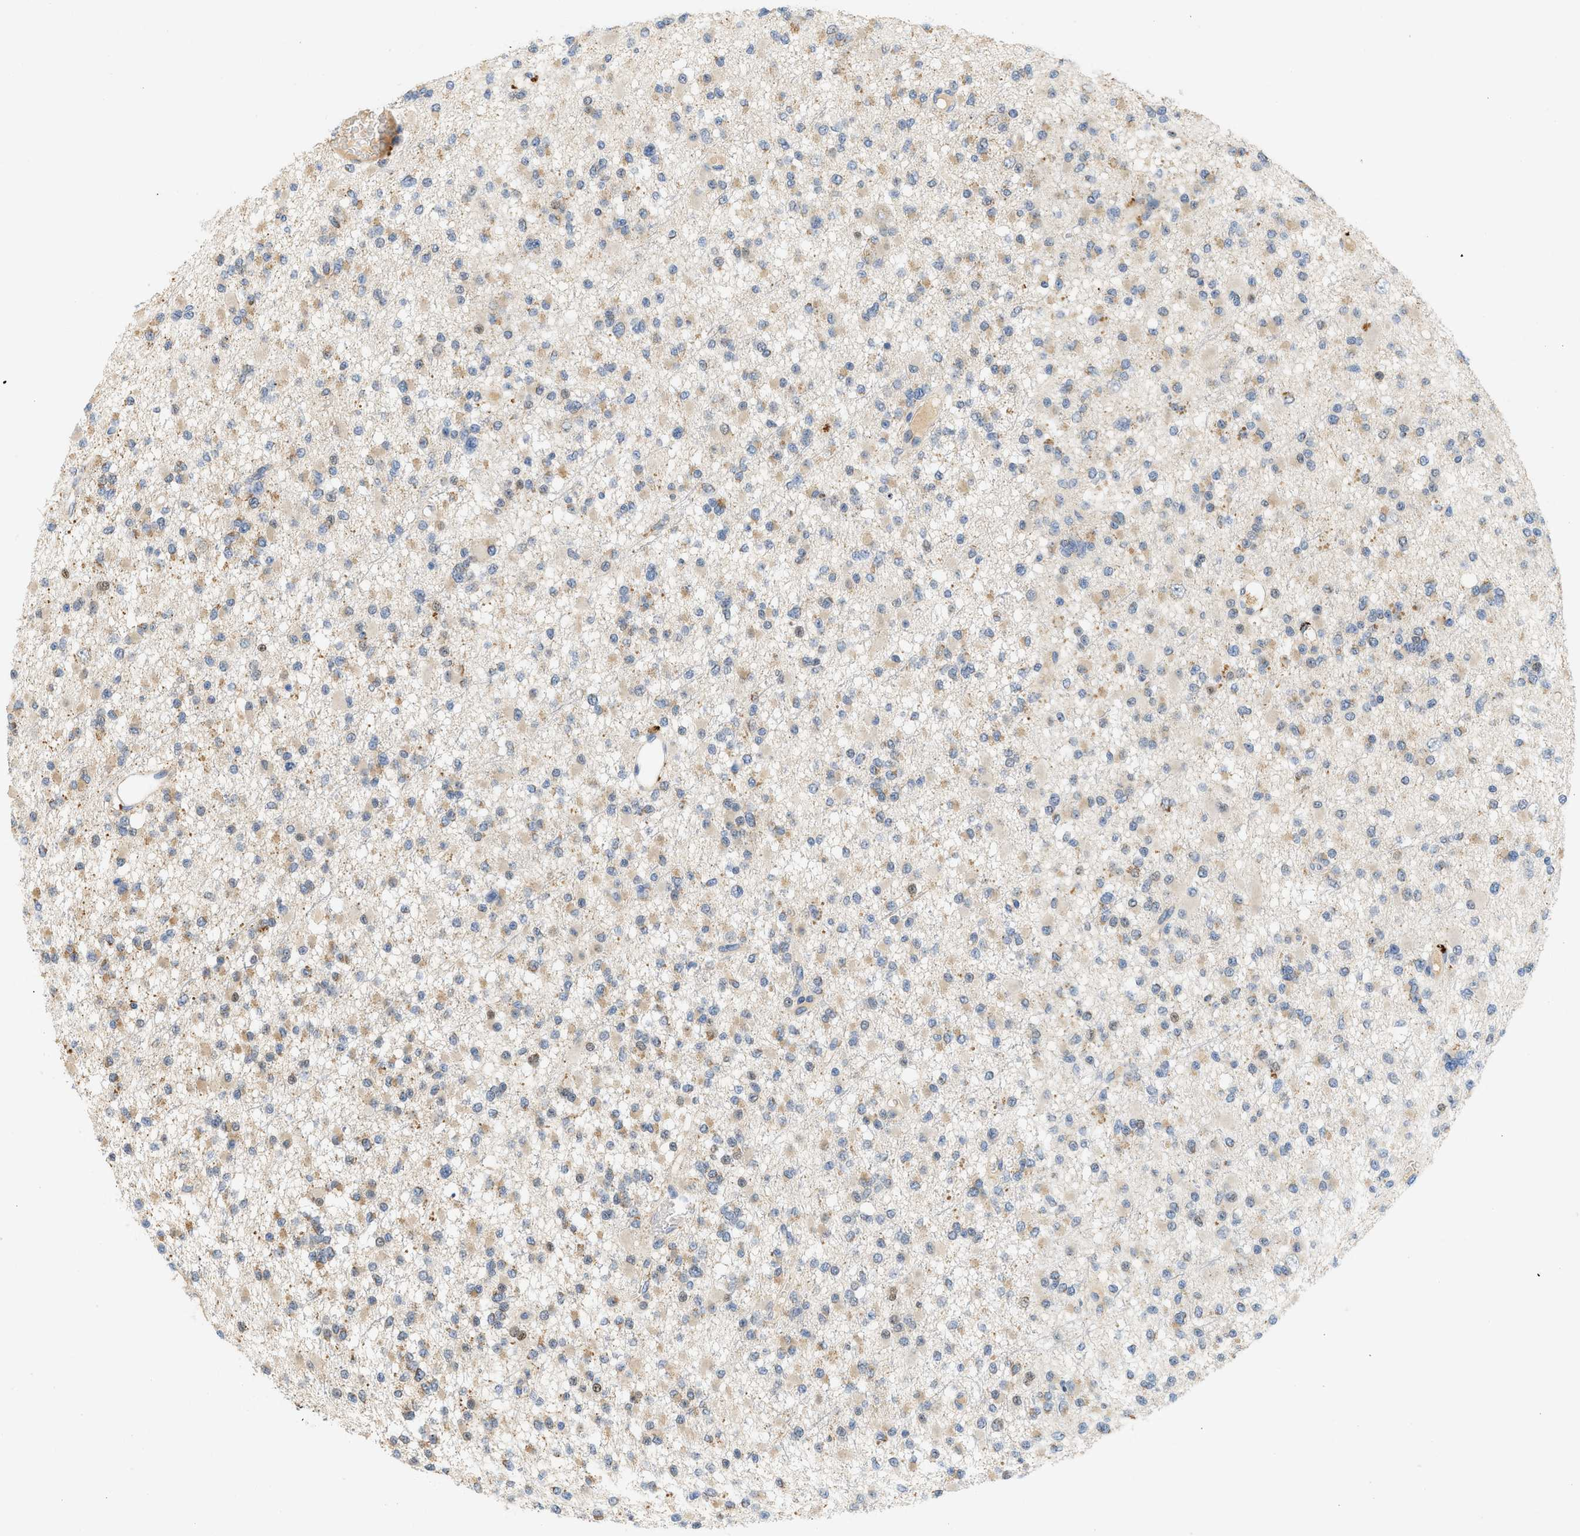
{"staining": {"intensity": "weak", "quantity": "25%-75%", "location": "cytoplasmic/membranous"}, "tissue": "glioma", "cell_type": "Tumor cells", "image_type": "cancer", "snomed": [{"axis": "morphology", "description": "Glioma, malignant, Low grade"}, {"axis": "topography", "description": "Brain"}], "caption": "IHC histopathology image of neoplastic tissue: malignant glioma (low-grade) stained using IHC shows low levels of weak protein expression localized specifically in the cytoplasmic/membranous of tumor cells, appearing as a cytoplasmic/membranous brown color.", "gene": "MCU", "patient": {"sex": "female", "age": 22}}